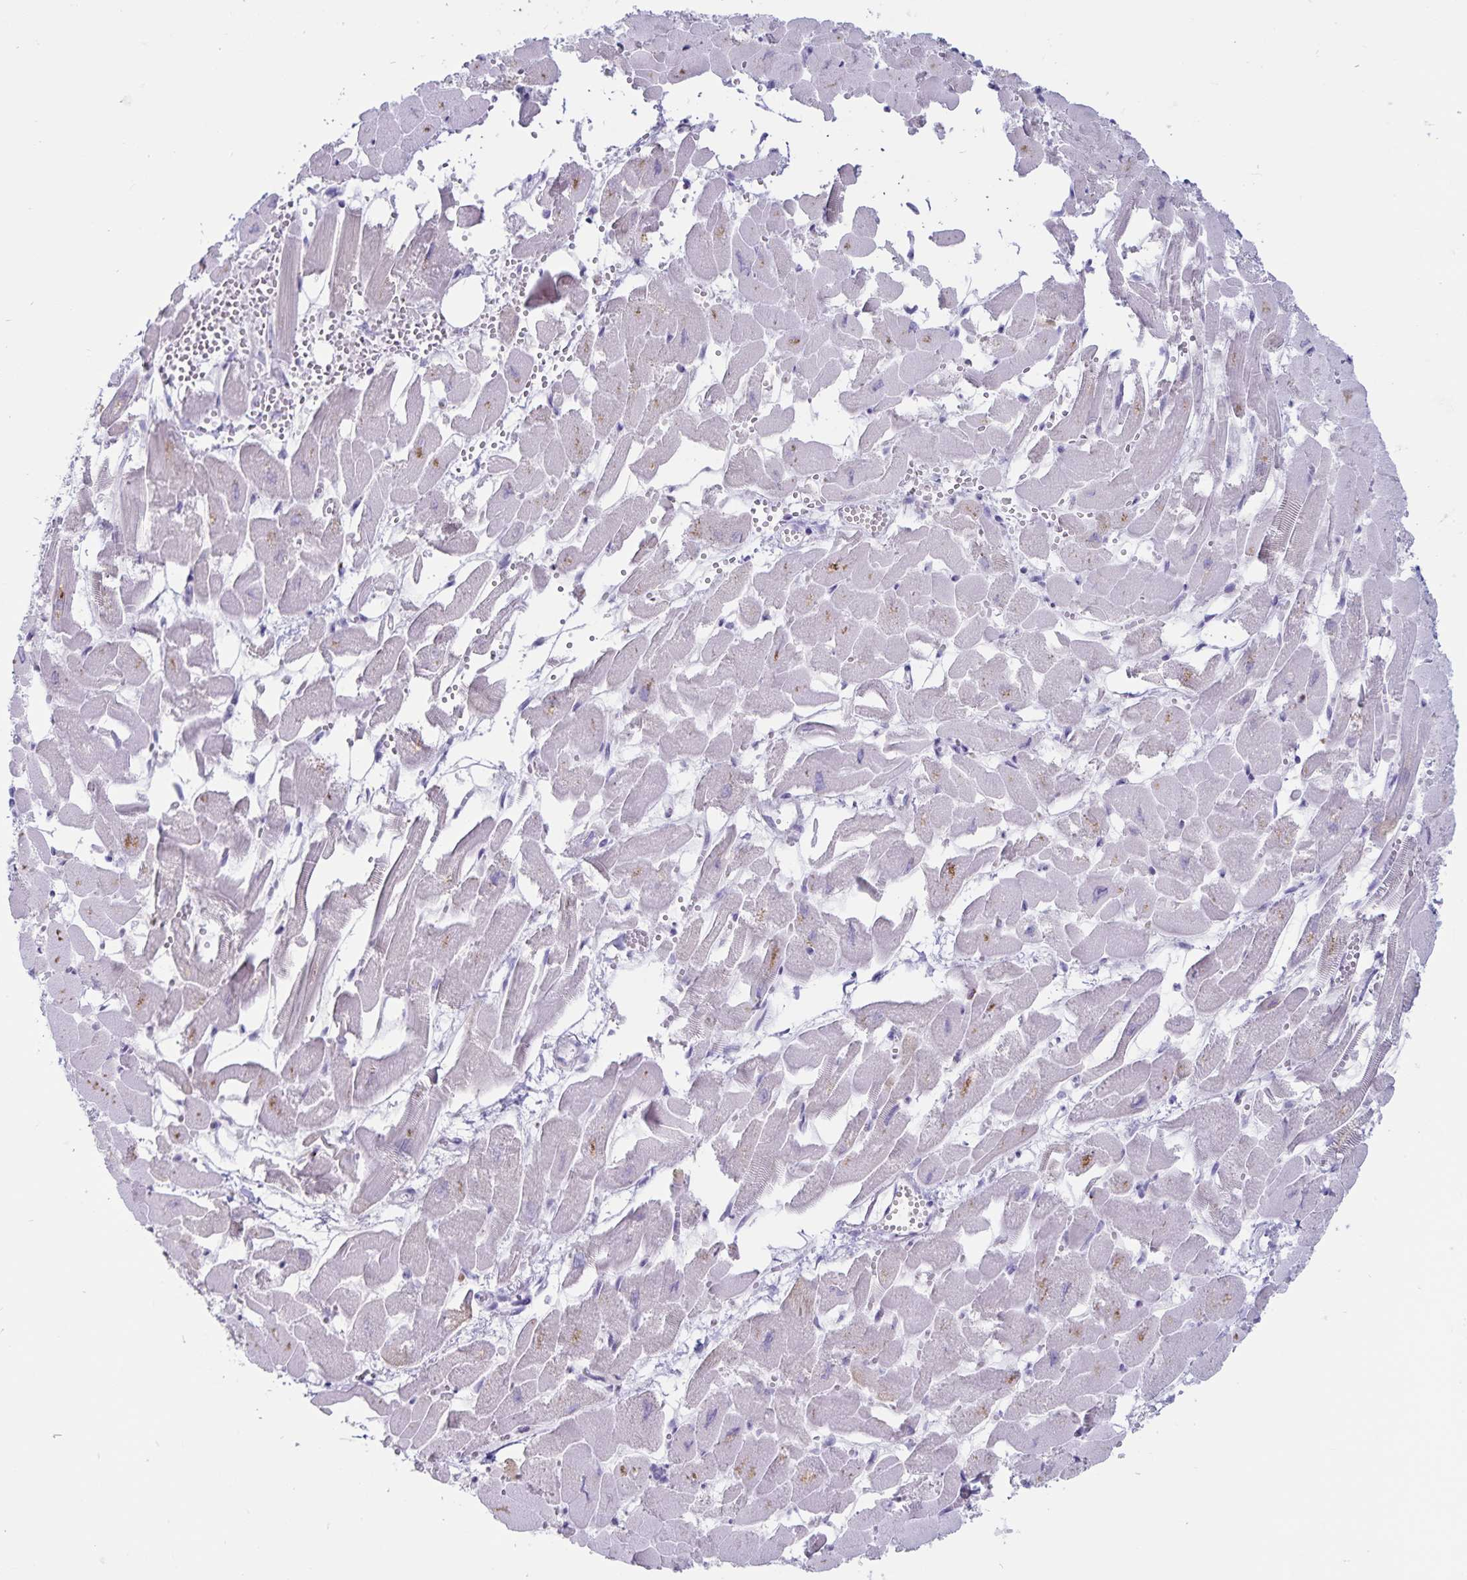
{"staining": {"intensity": "negative", "quantity": "none", "location": "none"}, "tissue": "heart muscle", "cell_type": "Cardiomyocytes", "image_type": "normal", "snomed": [{"axis": "morphology", "description": "Normal tissue, NOS"}, {"axis": "topography", "description": "Heart"}], "caption": "This is an immunohistochemistry (IHC) image of benign human heart muscle. There is no expression in cardiomyocytes.", "gene": "GNLY", "patient": {"sex": "female", "age": 52}}